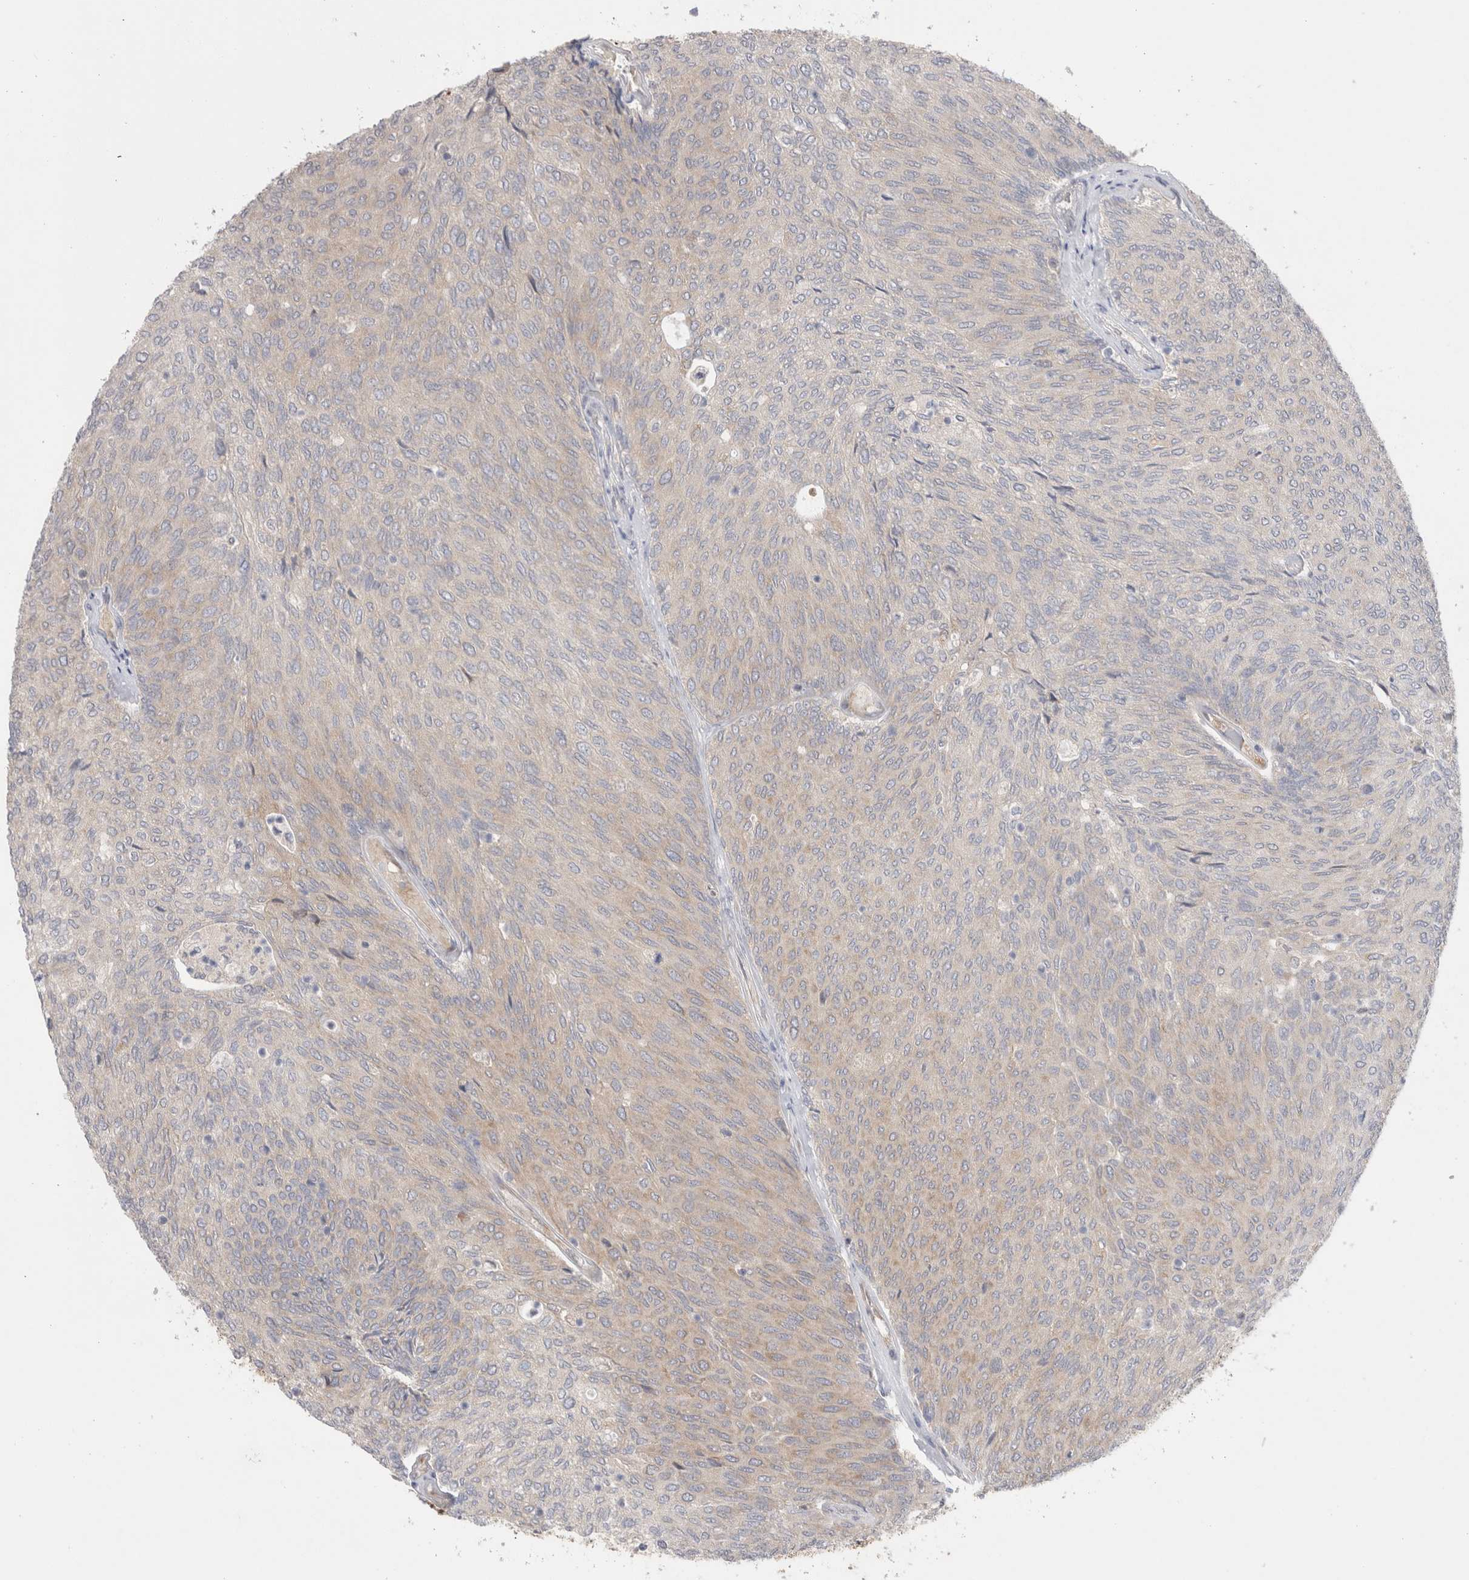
{"staining": {"intensity": "weak", "quantity": "<25%", "location": "cytoplasmic/membranous"}, "tissue": "urothelial cancer", "cell_type": "Tumor cells", "image_type": "cancer", "snomed": [{"axis": "morphology", "description": "Urothelial carcinoma, Low grade"}, {"axis": "topography", "description": "Urinary bladder"}], "caption": "Protein analysis of urothelial cancer reveals no significant positivity in tumor cells.", "gene": "NDOR1", "patient": {"sex": "female", "age": 79}}